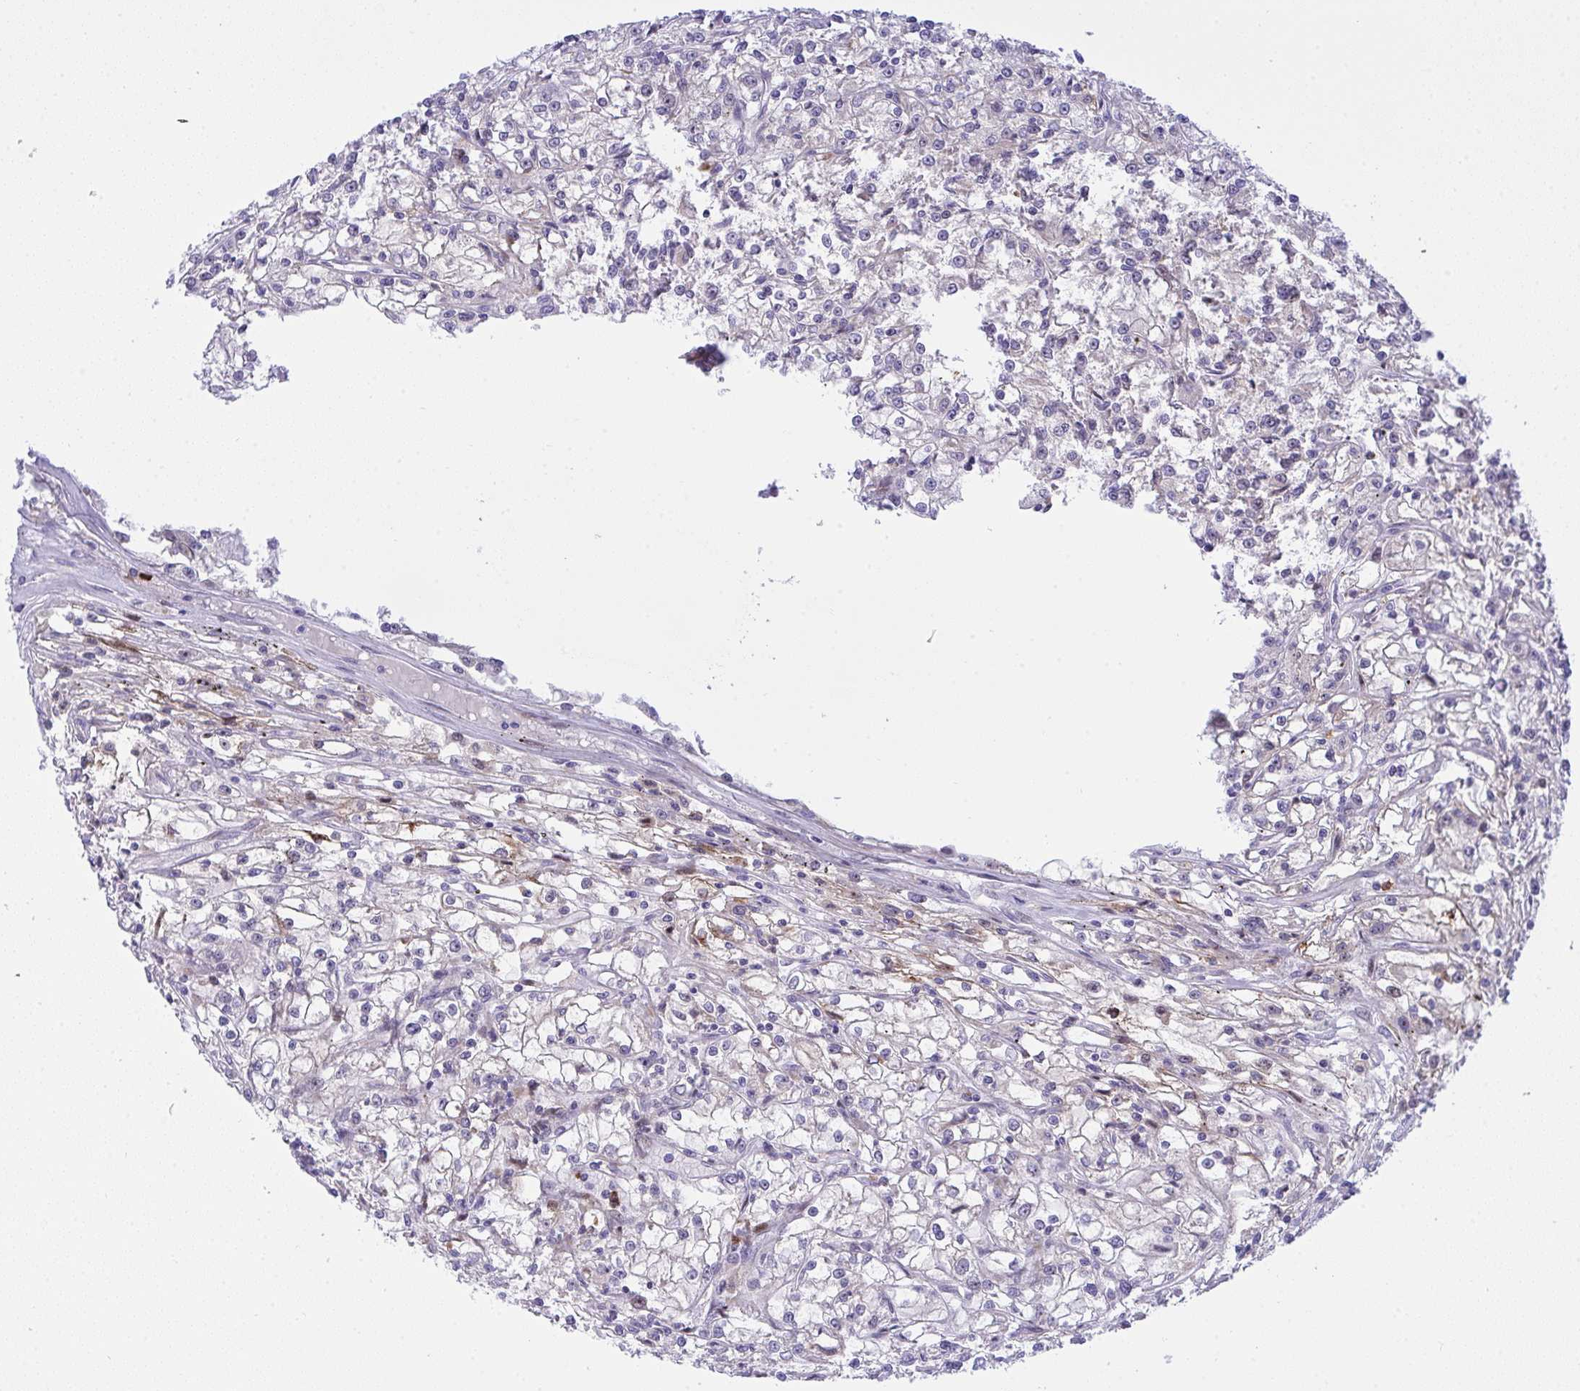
{"staining": {"intensity": "negative", "quantity": "none", "location": "none"}, "tissue": "renal cancer", "cell_type": "Tumor cells", "image_type": "cancer", "snomed": [{"axis": "morphology", "description": "Adenocarcinoma, NOS"}, {"axis": "topography", "description": "Kidney"}], "caption": "High power microscopy histopathology image of an immunohistochemistry (IHC) image of renal cancer (adenocarcinoma), revealing no significant staining in tumor cells.", "gene": "ZNF554", "patient": {"sex": "female", "age": 59}}